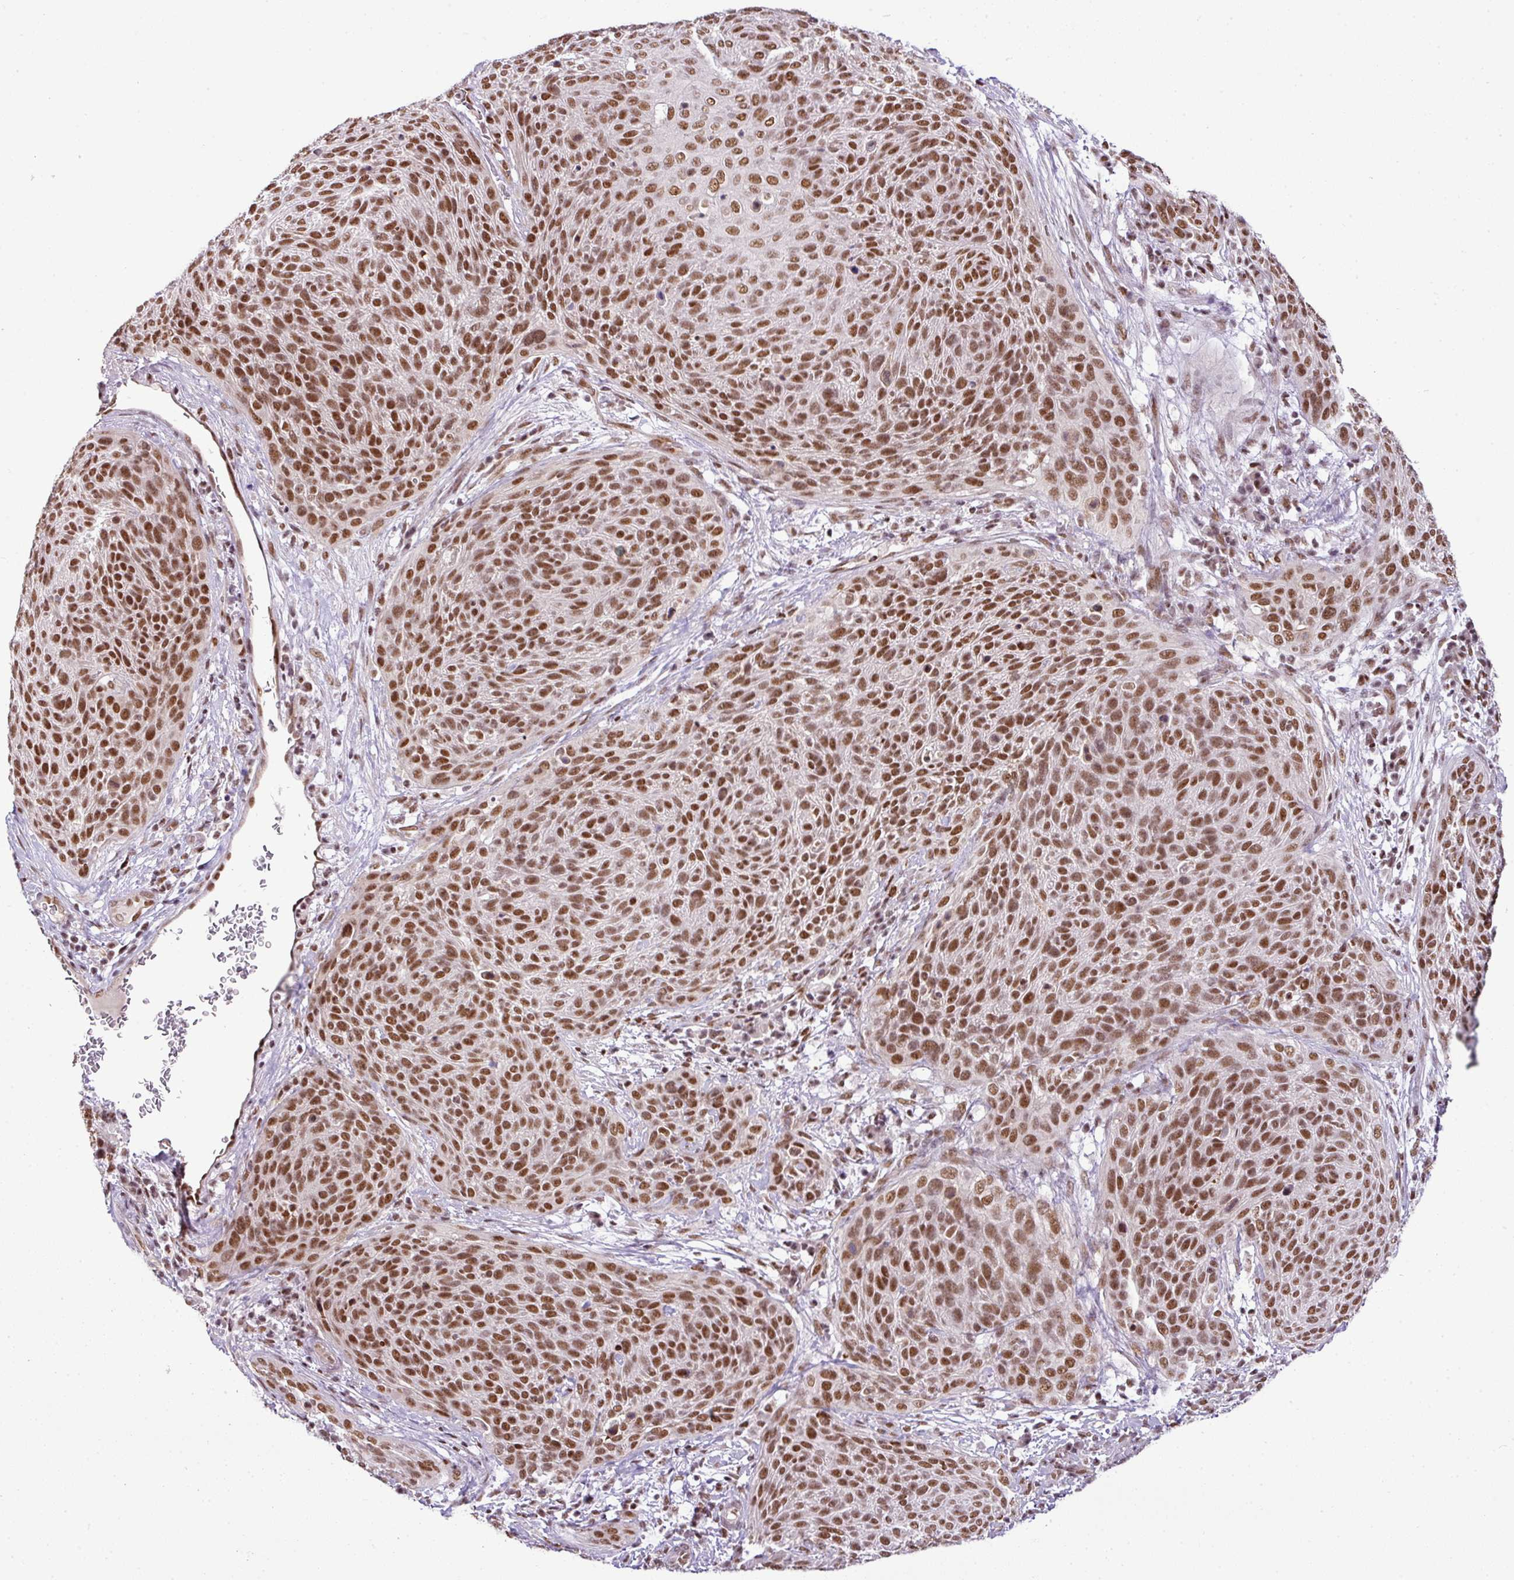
{"staining": {"intensity": "moderate", "quantity": ">75%", "location": "nuclear"}, "tissue": "cervical cancer", "cell_type": "Tumor cells", "image_type": "cancer", "snomed": [{"axis": "morphology", "description": "Squamous cell carcinoma, NOS"}, {"axis": "topography", "description": "Cervix"}], "caption": "Brown immunohistochemical staining in human squamous cell carcinoma (cervical) displays moderate nuclear expression in about >75% of tumor cells.", "gene": "PGAP4", "patient": {"sex": "female", "age": 31}}